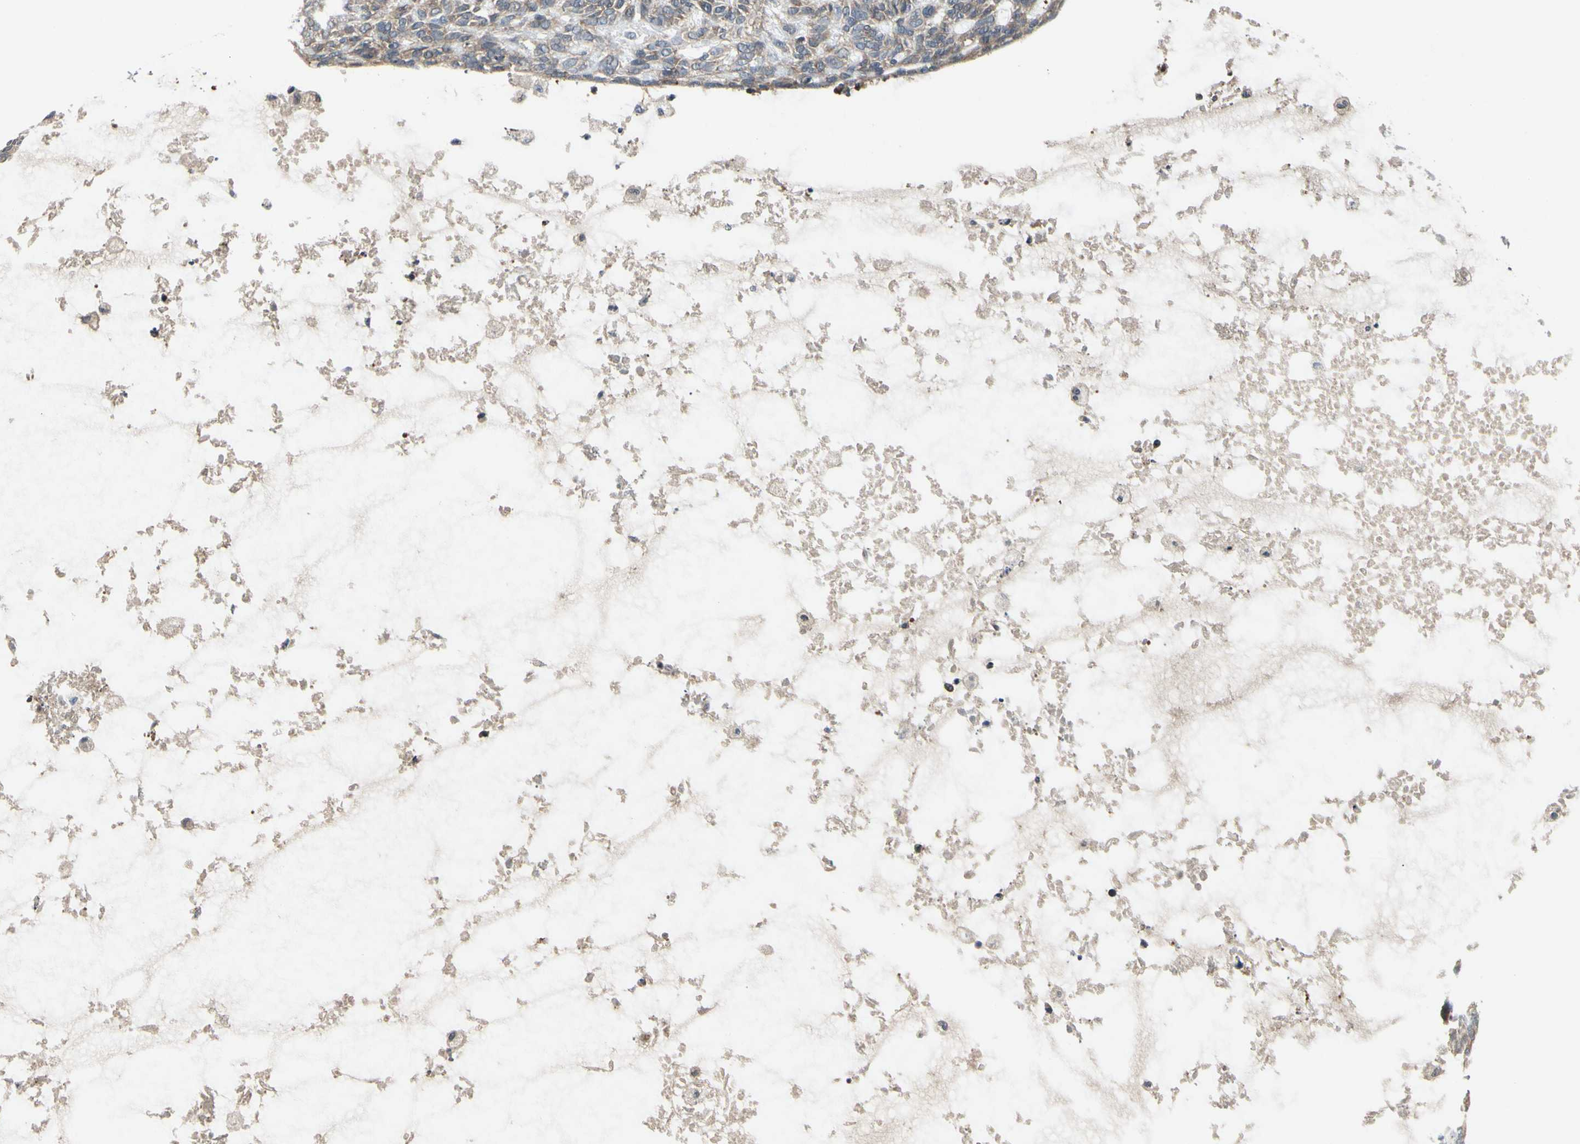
{"staining": {"intensity": "weak", "quantity": ">75%", "location": "cytoplasmic/membranous"}, "tissue": "skin cancer", "cell_type": "Tumor cells", "image_type": "cancer", "snomed": [{"axis": "morphology", "description": "Basal cell carcinoma"}, {"axis": "topography", "description": "Skin"}], "caption": "Immunohistochemical staining of human skin basal cell carcinoma exhibits low levels of weak cytoplasmic/membranous staining in about >75% of tumor cells.", "gene": "RASGRF1", "patient": {"sex": "male", "age": 87}}